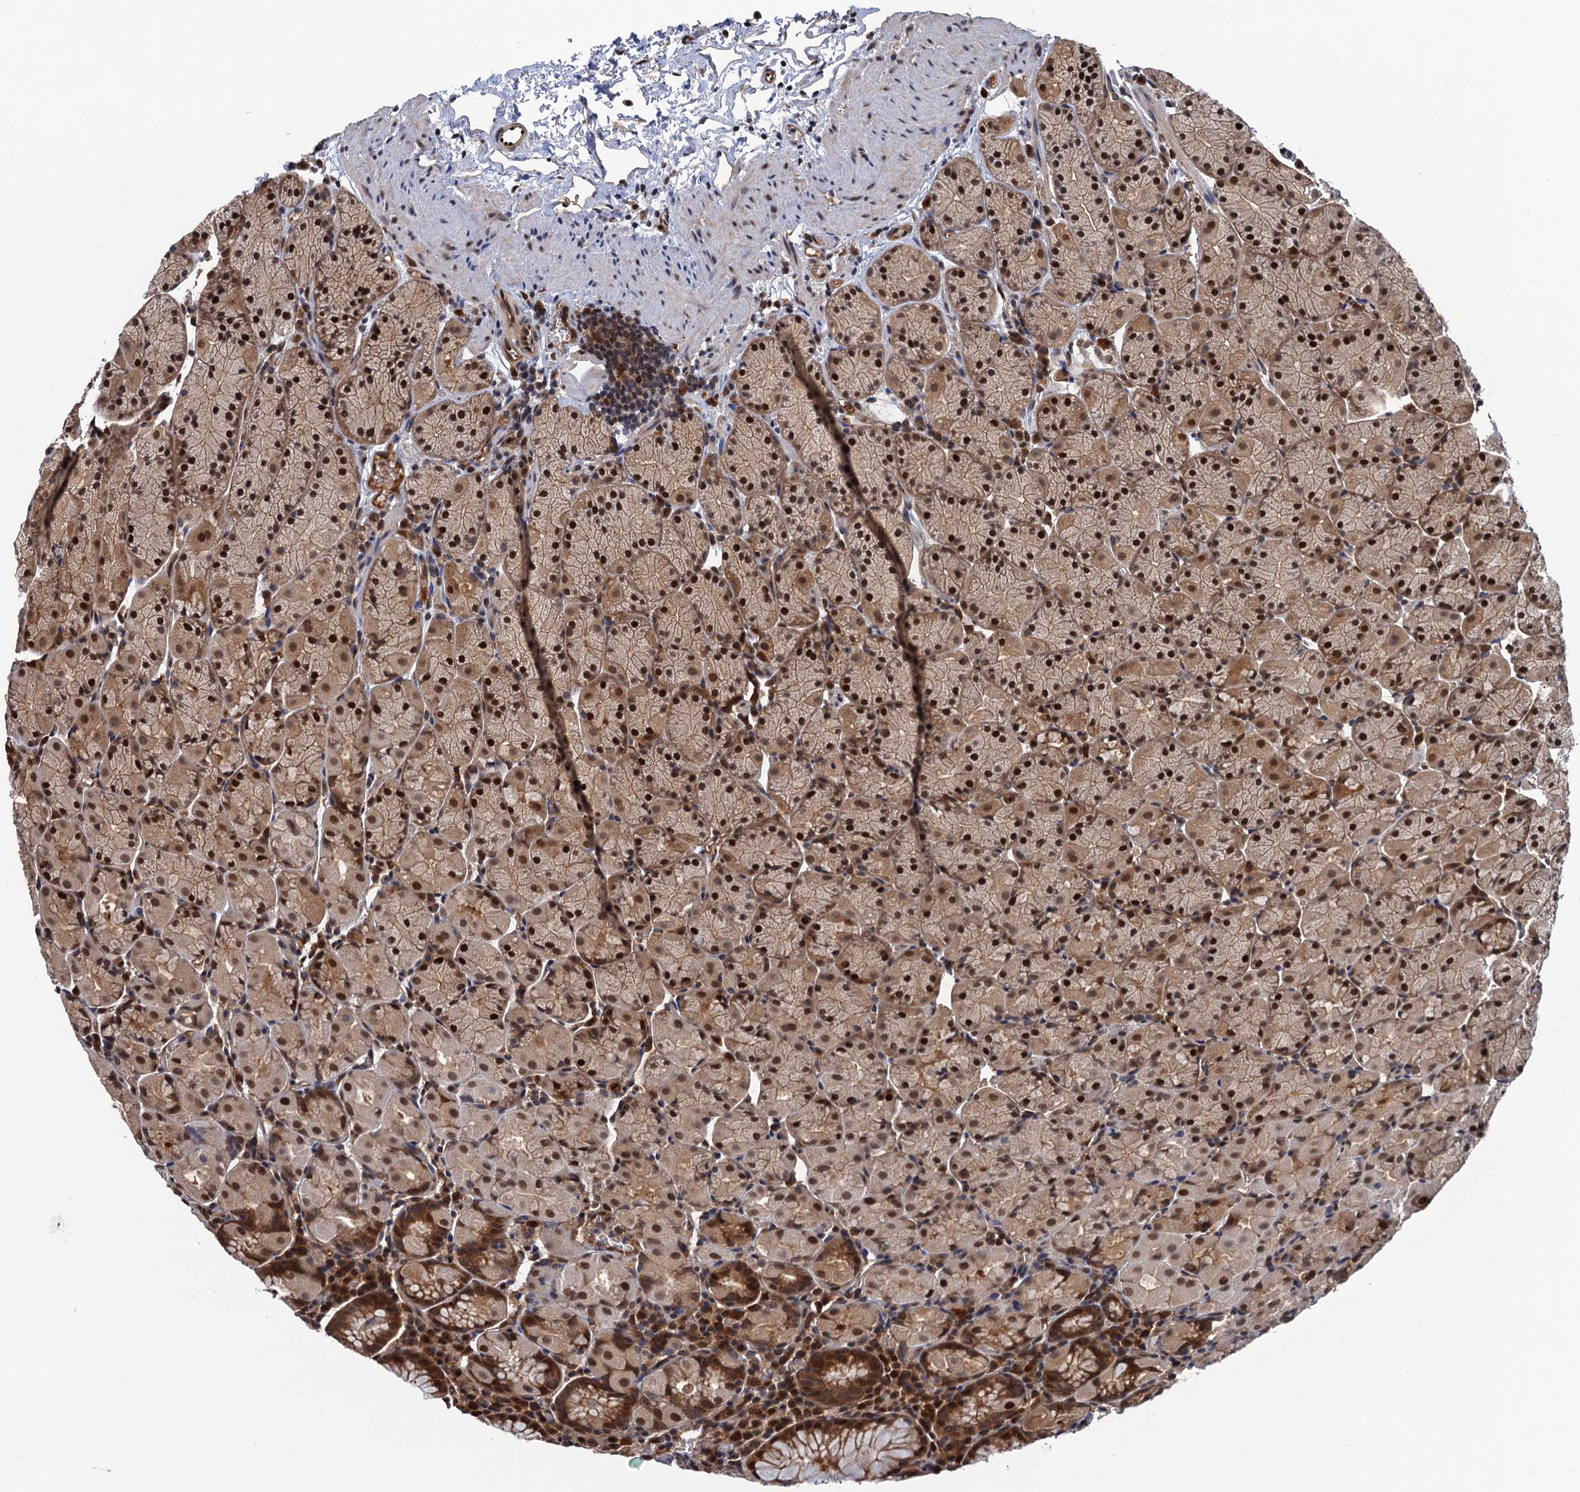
{"staining": {"intensity": "strong", "quantity": ">75%", "location": "cytoplasmic/membranous,nuclear"}, "tissue": "stomach", "cell_type": "Glandular cells", "image_type": "normal", "snomed": [{"axis": "morphology", "description": "Normal tissue, NOS"}, {"axis": "topography", "description": "Stomach, upper"}, {"axis": "topography", "description": "Stomach, lower"}], "caption": "Stomach stained with DAB immunohistochemistry shows high levels of strong cytoplasmic/membranous,nuclear positivity in approximately >75% of glandular cells. Immunohistochemistry stains the protein in brown and the nuclei are stained blue.", "gene": "CDC23", "patient": {"sex": "male", "age": 80}}